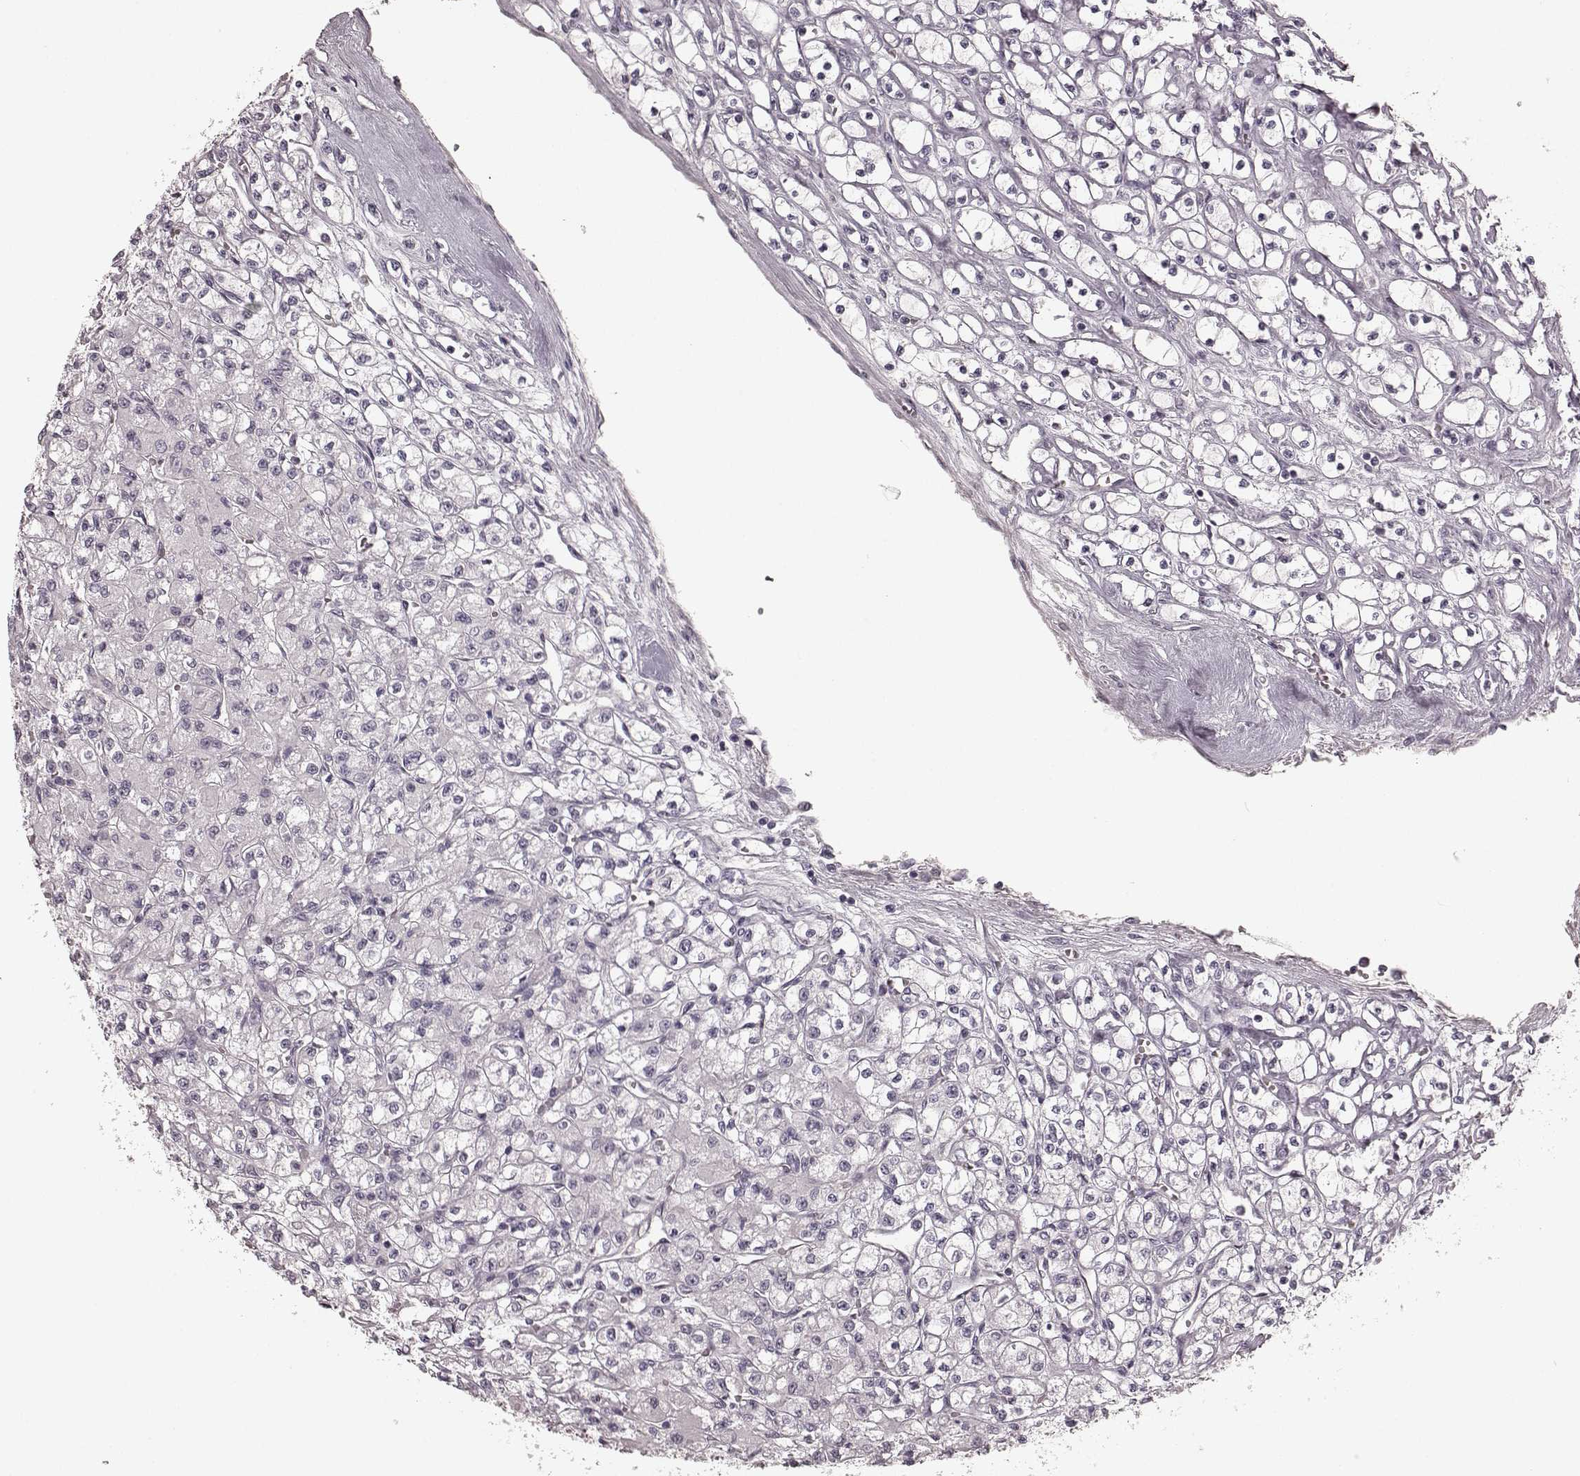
{"staining": {"intensity": "negative", "quantity": "none", "location": "none"}, "tissue": "renal cancer", "cell_type": "Tumor cells", "image_type": "cancer", "snomed": [{"axis": "morphology", "description": "Adenocarcinoma, NOS"}, {"axis": "topography", "description": "Kidney"}], "caption": "A photomicrograph of adenocarcinoma (renal) stained for a protein exhibits no brown staining in tumor cells.", "gene": "PRKCE", "patient": {"sex": "female", "age": 70}}